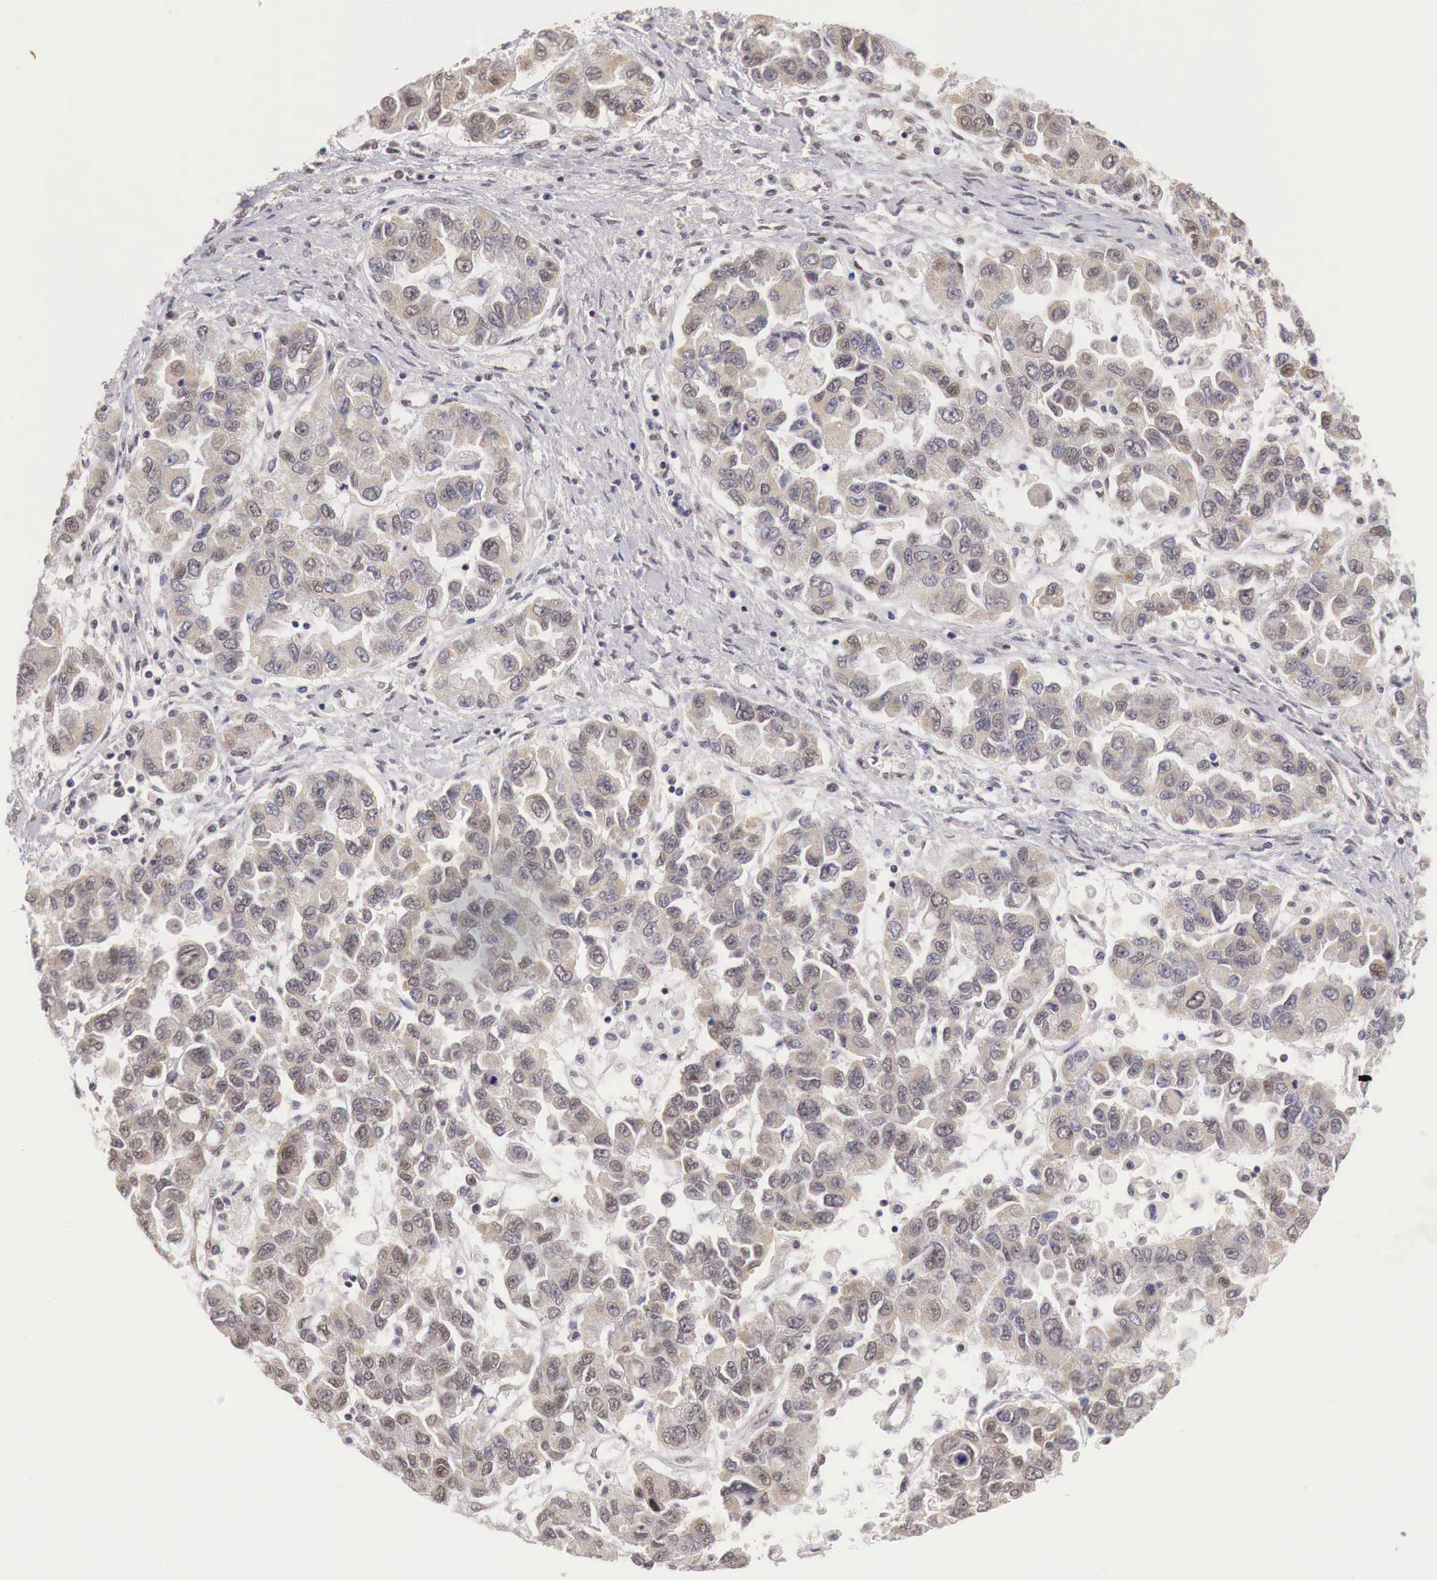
{"staining": {"intensity": "weak", "quantity": ">75%", "location": "cytoplasmic/membranous,nuclear"}, "tissue": "ovarian cancer", "cell_type": "Tumor cells", "image_type": "cancer", "snomed": [{"axis": "morphology", "description": "Cystadenocarcinoma, serous, NOS"}, {"axis": "topography", "description": "Ovary"}], "caption": "High-magnification brightfield microscopy of ovarian cancer stained with DAB (3,3'-diaminobenzidine) (brown) and counterstained with hematoxylin (blue). tumor cells exhibit weak cytoplasmic/membranous and nuclear expression is present in approximately>75% of cells. (brown staining indicates protein expression, while blue staining denotes nuclei).", "gene": "GPKOW", "patient": {"sex": "female", "age": 84}}